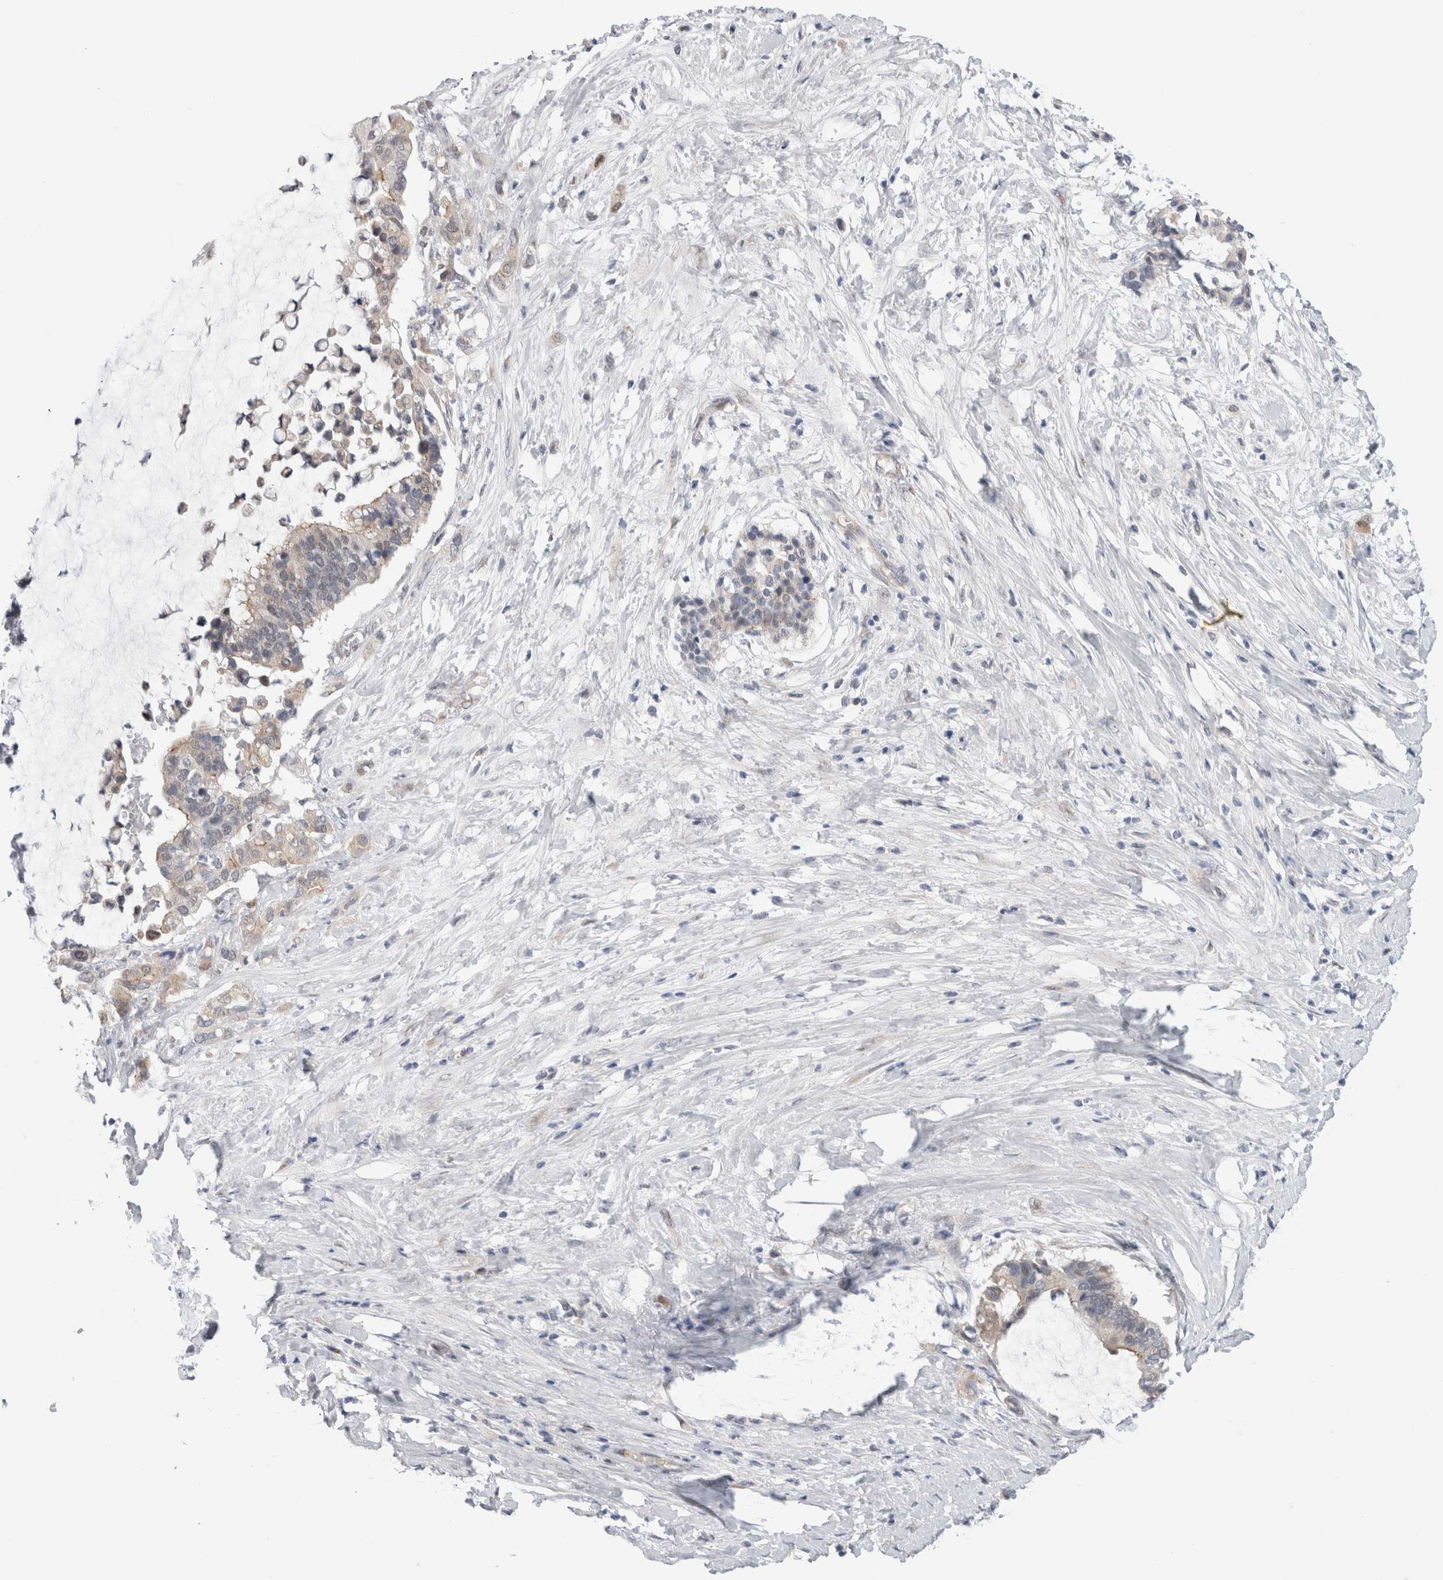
{"staining": {"intensity": "negative", "quantity": "none", "location": "none"}, "tissue": "pancreatic cancer", "cell_type": "Tumor cells", "image_type": "cancer", "snomed": [{"axis": "morphology", "description": "Adenocarcinoma, NOS"}, {"axis": "topography", "description": "Pancreas"}], "caption": "Photomicrograph shows no significant protein staining in tumor cells of pancreatic cancer (adenocarcinoma).", "gene": "TAFA5", "patient": {"sex": "male", "age": 41}}